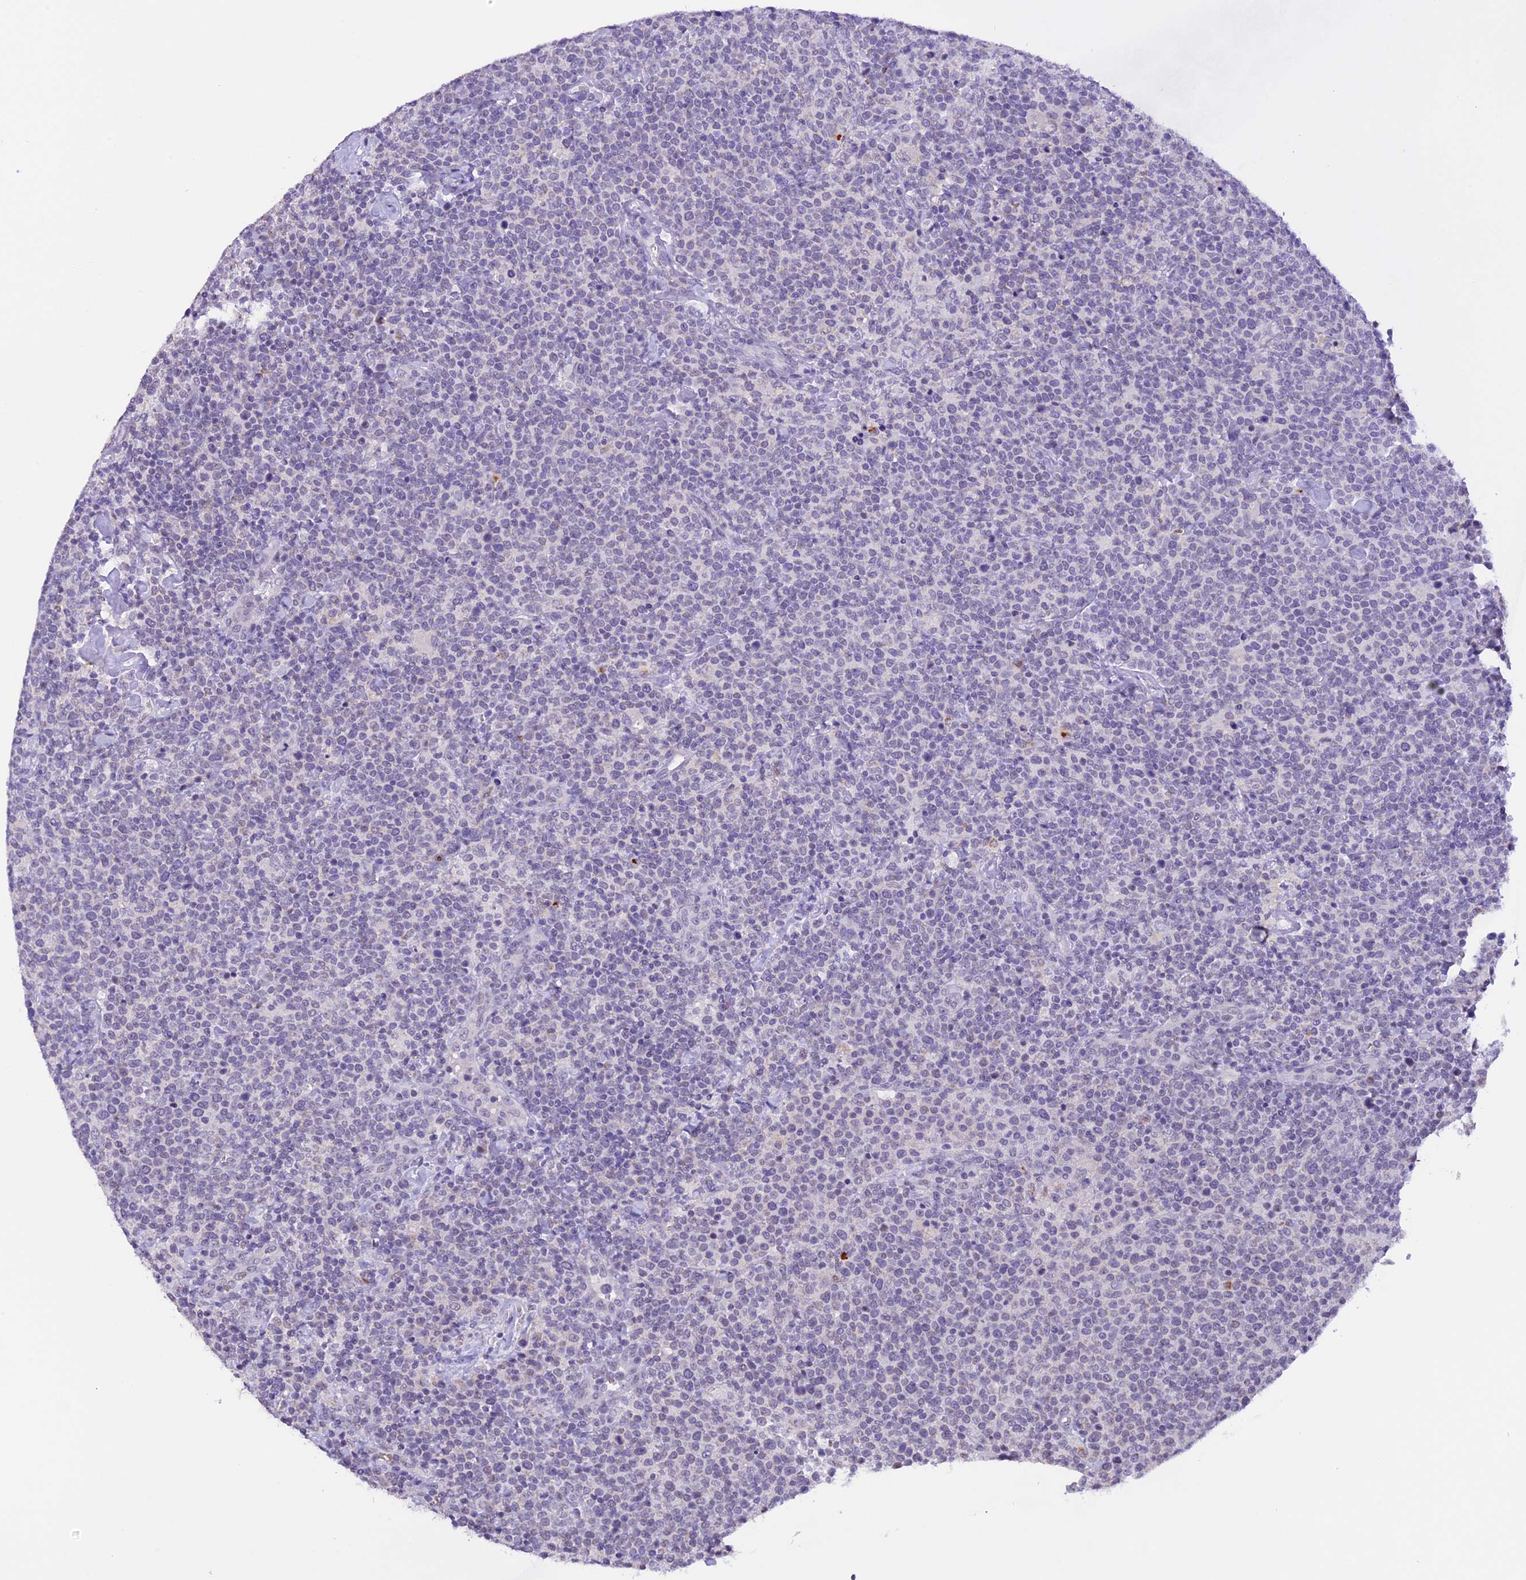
{"staining": {"intensity": "negative", "quantity": "none", "location": "none"}, "tissue": "lymphoma", "cell_type": "Tumor cells", "image_type": "cancer", "snomed": [{"axis": "morphology", "description": "Malignant lymphoma, non-Hodgkin's type, High grade"}, {"axis": "topography", "description": "Lymph node"}], "caption": "Immunohistochemical staining of lymphoma demonstrates no significant expression in tumor cells. Brightfield microscopy of IHC stained with DAB (brown) and hematoxylin (blue), captured at high magnification.", "gene": "AHSP", "patient": {"sex": "male", "age": 61}}